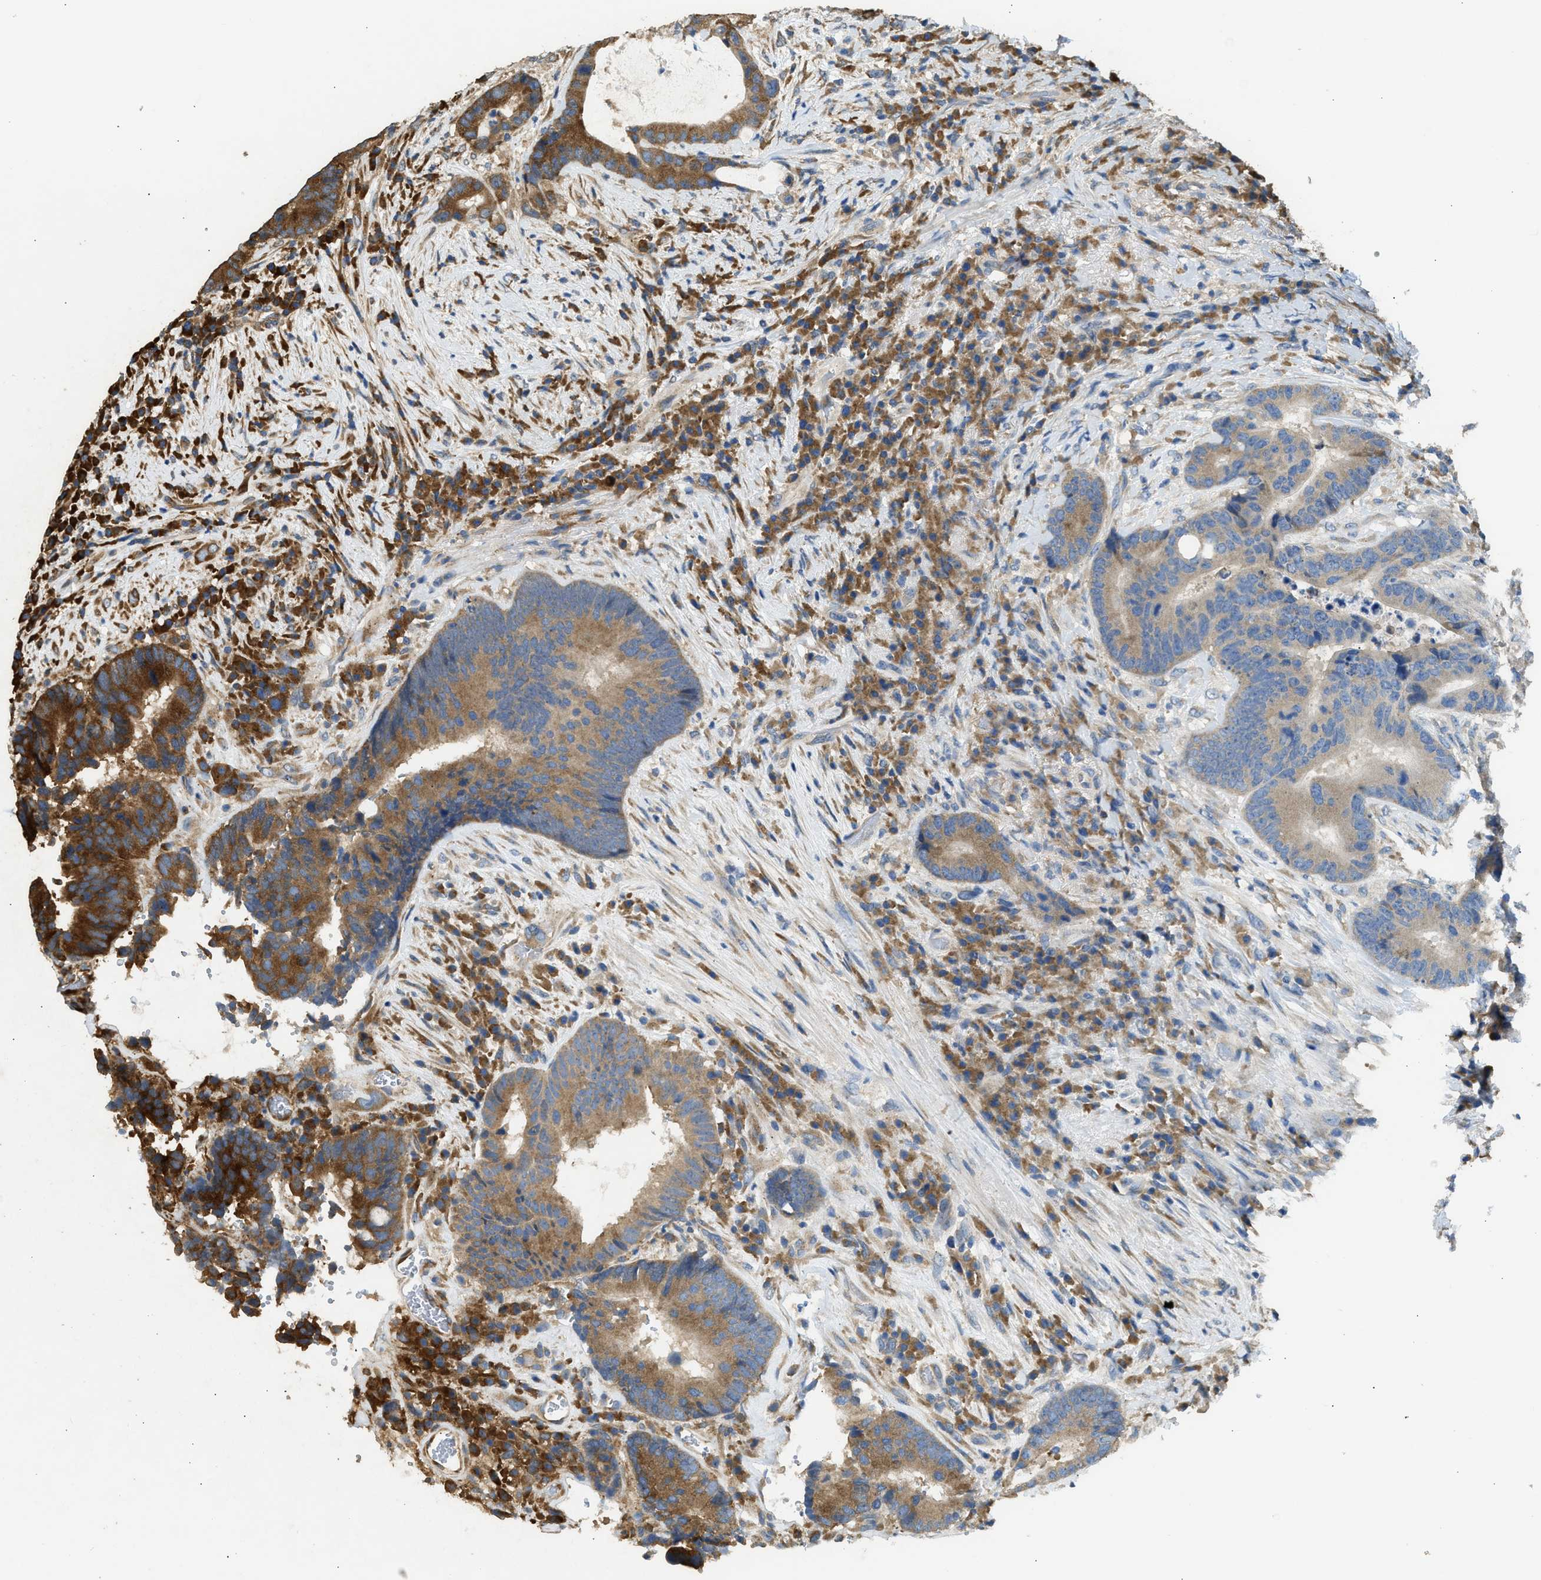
{"staining": {"intensity": "strong", "quantity": "25%-75%", "location": "cytoplasmic/membranous"}, "tissue": "colorectal cancer", "cell_type": "Tumor cells", "image_type": "cancer", "snomed": [{"axis": "morphology", "description": "Adenocarcinoma, NOS"}, {"axis": "topography", "description": "Rectum"}], "caption": "Colorectal adenocarcinoma tissue shows strong cytoplasmic/membranous expression in about 25%-75% of tumor cells", "gene": "SLC36A4", "patient": {"sex": "female", "age": 89}}